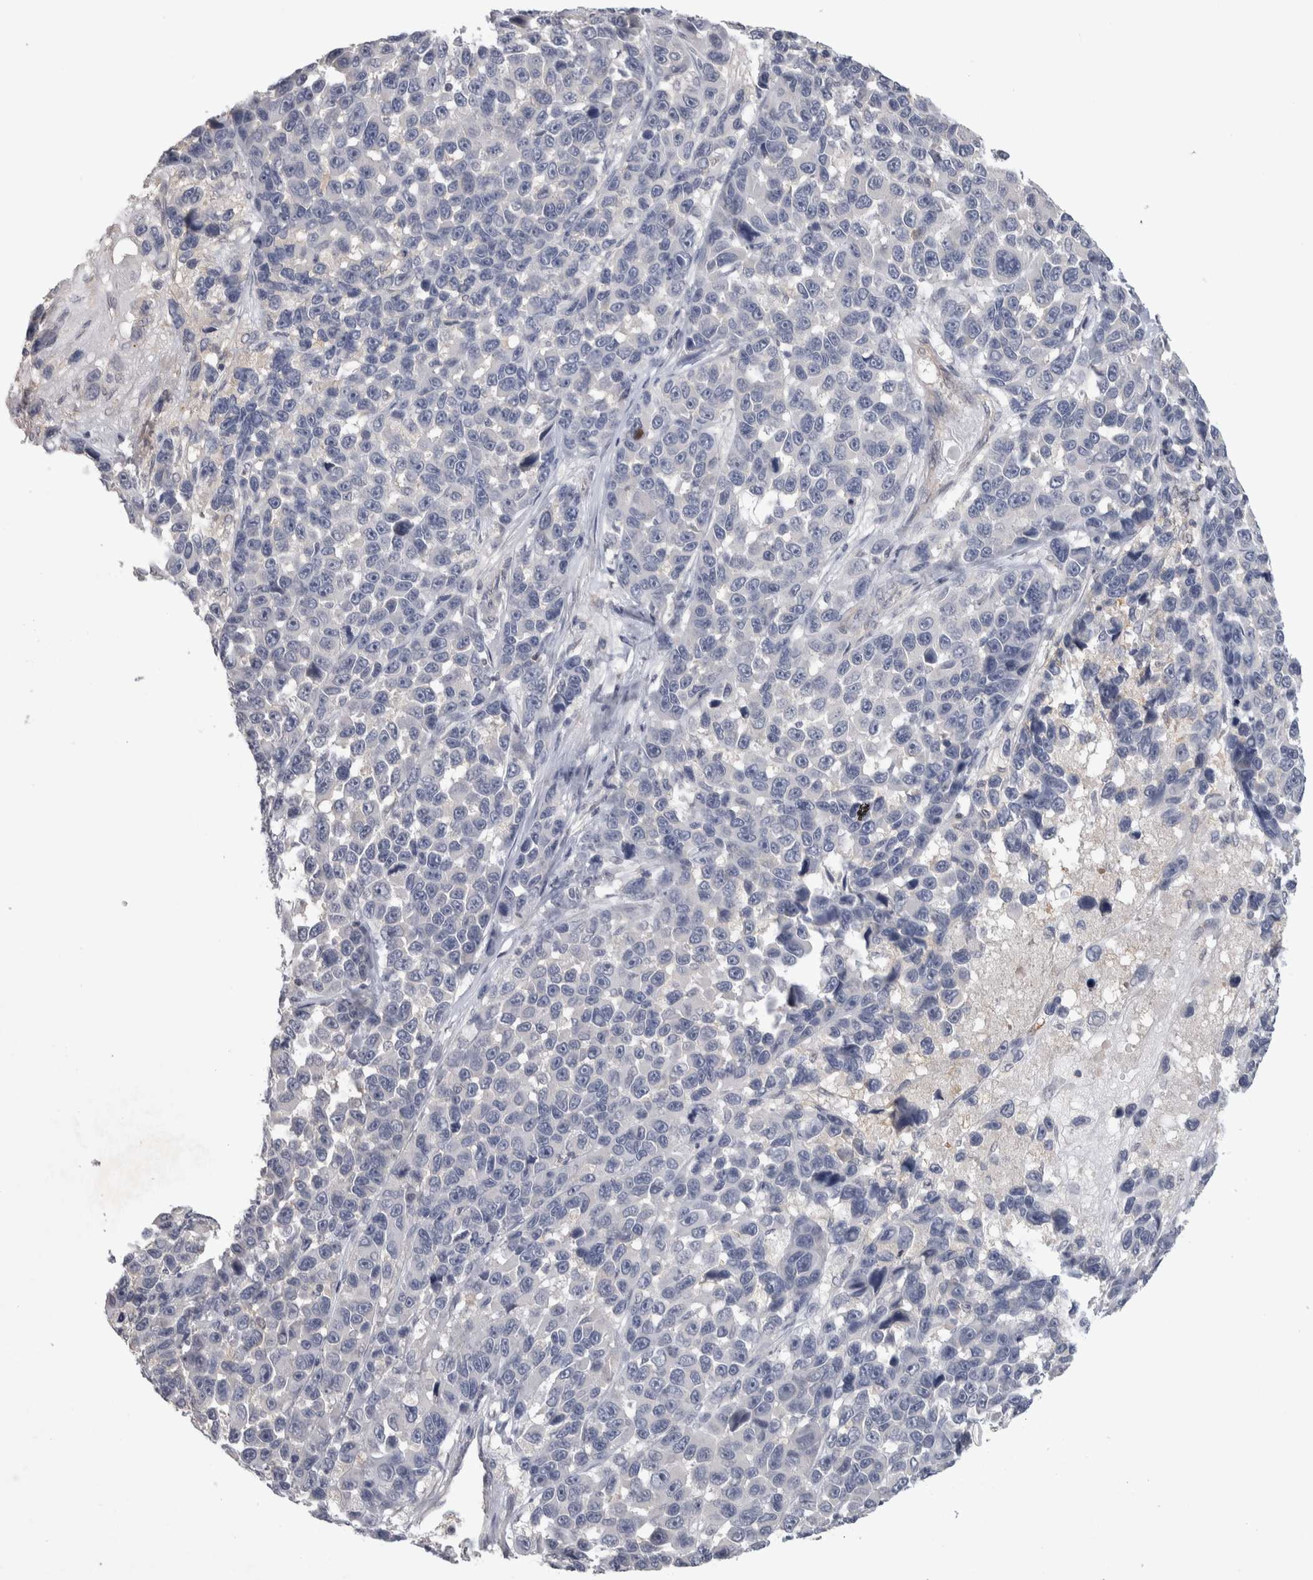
{"staining": {"intensity": "negative", "quantity": "none", "location": "none"}, "tissue": "melanoma", "cell_type": "Tumor cells", "image_type": "cancer", "snomed": [{"axis": "morphology", "description": "Malignant melanoma, NOS"}, {"axis": "topography", "description": "Skin"}], "caption": "Immunohistochemical staining of human melanoma exhibits no significant positivity in tumor cells.", "gene": "NFKB2", "patient": {"sex": "male", "age": 53}}